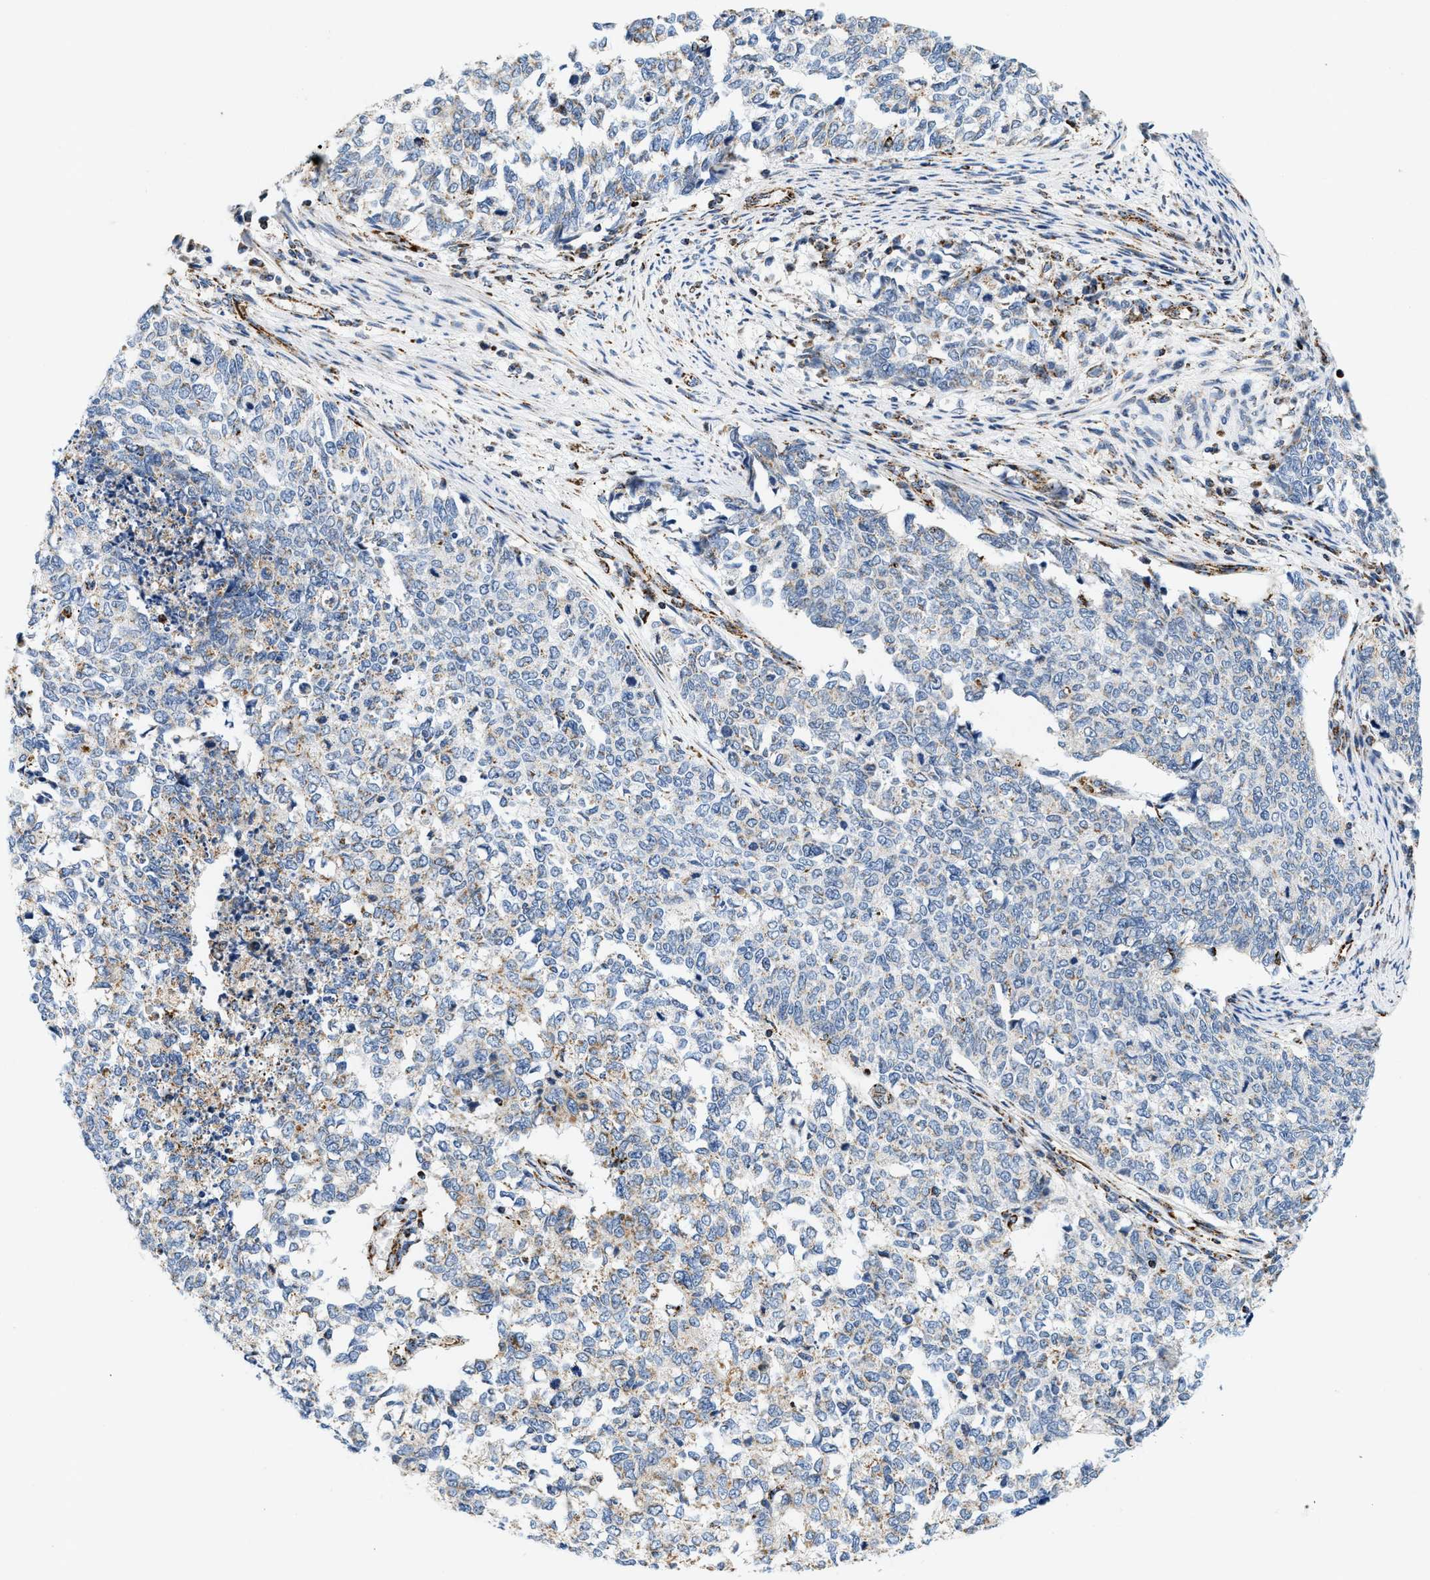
{"staining": {"intensity": "weak", "quantity": "25%-75%", "location": "cytoplasmic/membranous"}, "tissue": "cervical cancer", "cell_type": "Tumor cells", "image_type": "cancer", "snomed": [{"axis": "morphology", "description": "Squamous cell carcinoma, NOS"}, {"axis": "topography", "description": "Cervix"}], "caption": "Cervical cancer (squamous cell carcinoma) stained with IHC shows weak cytoplasmic/membranous expression in approximately 25%-75% of tumor cells. The staining is performed using DAB brown chromogen to label protein expression. The nuclei are counter-stained blue using hematoxylin.", "gene": "PDE1A", "patient": {"sex": "female", "age": 63}}